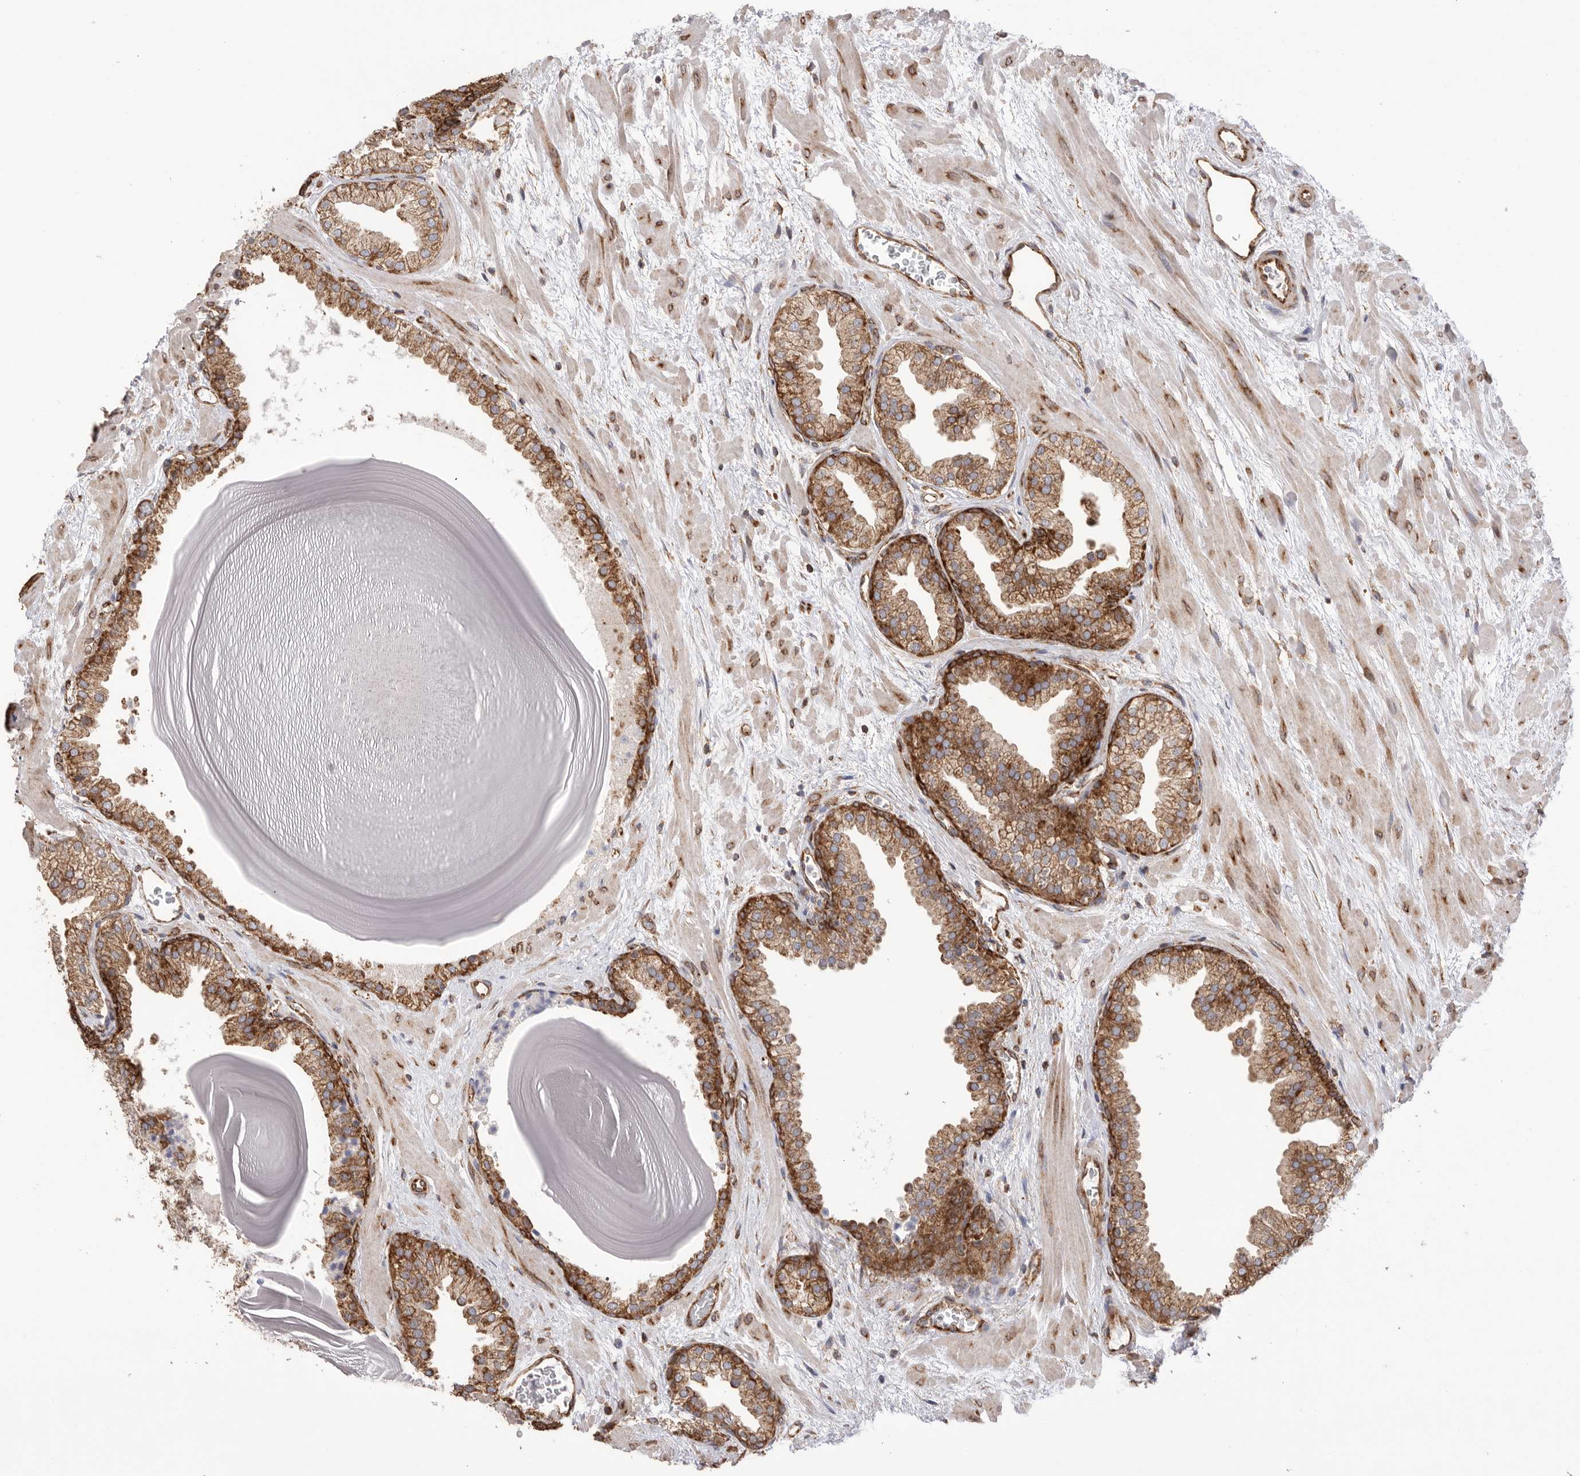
{"staining": {"intensity": "strong", "quantity": ">75%", "location": "cytoplasmic/membranous"}, "tissue": "prostate", "cell_type": "Glandular cells", "image_type": "normal", "snomed": [{"axis": "morphology", "description": "Normal tissue, NOS"}, {"axis": "topography", "description": "Prostate"}], "caption": "Unremarkable prostate exhibits strong cytoplasmic/membranous staining in approximately >75% of glandular cells.", "gene": "SERBP1", "patient": {"sex": "male", "age": 48}}